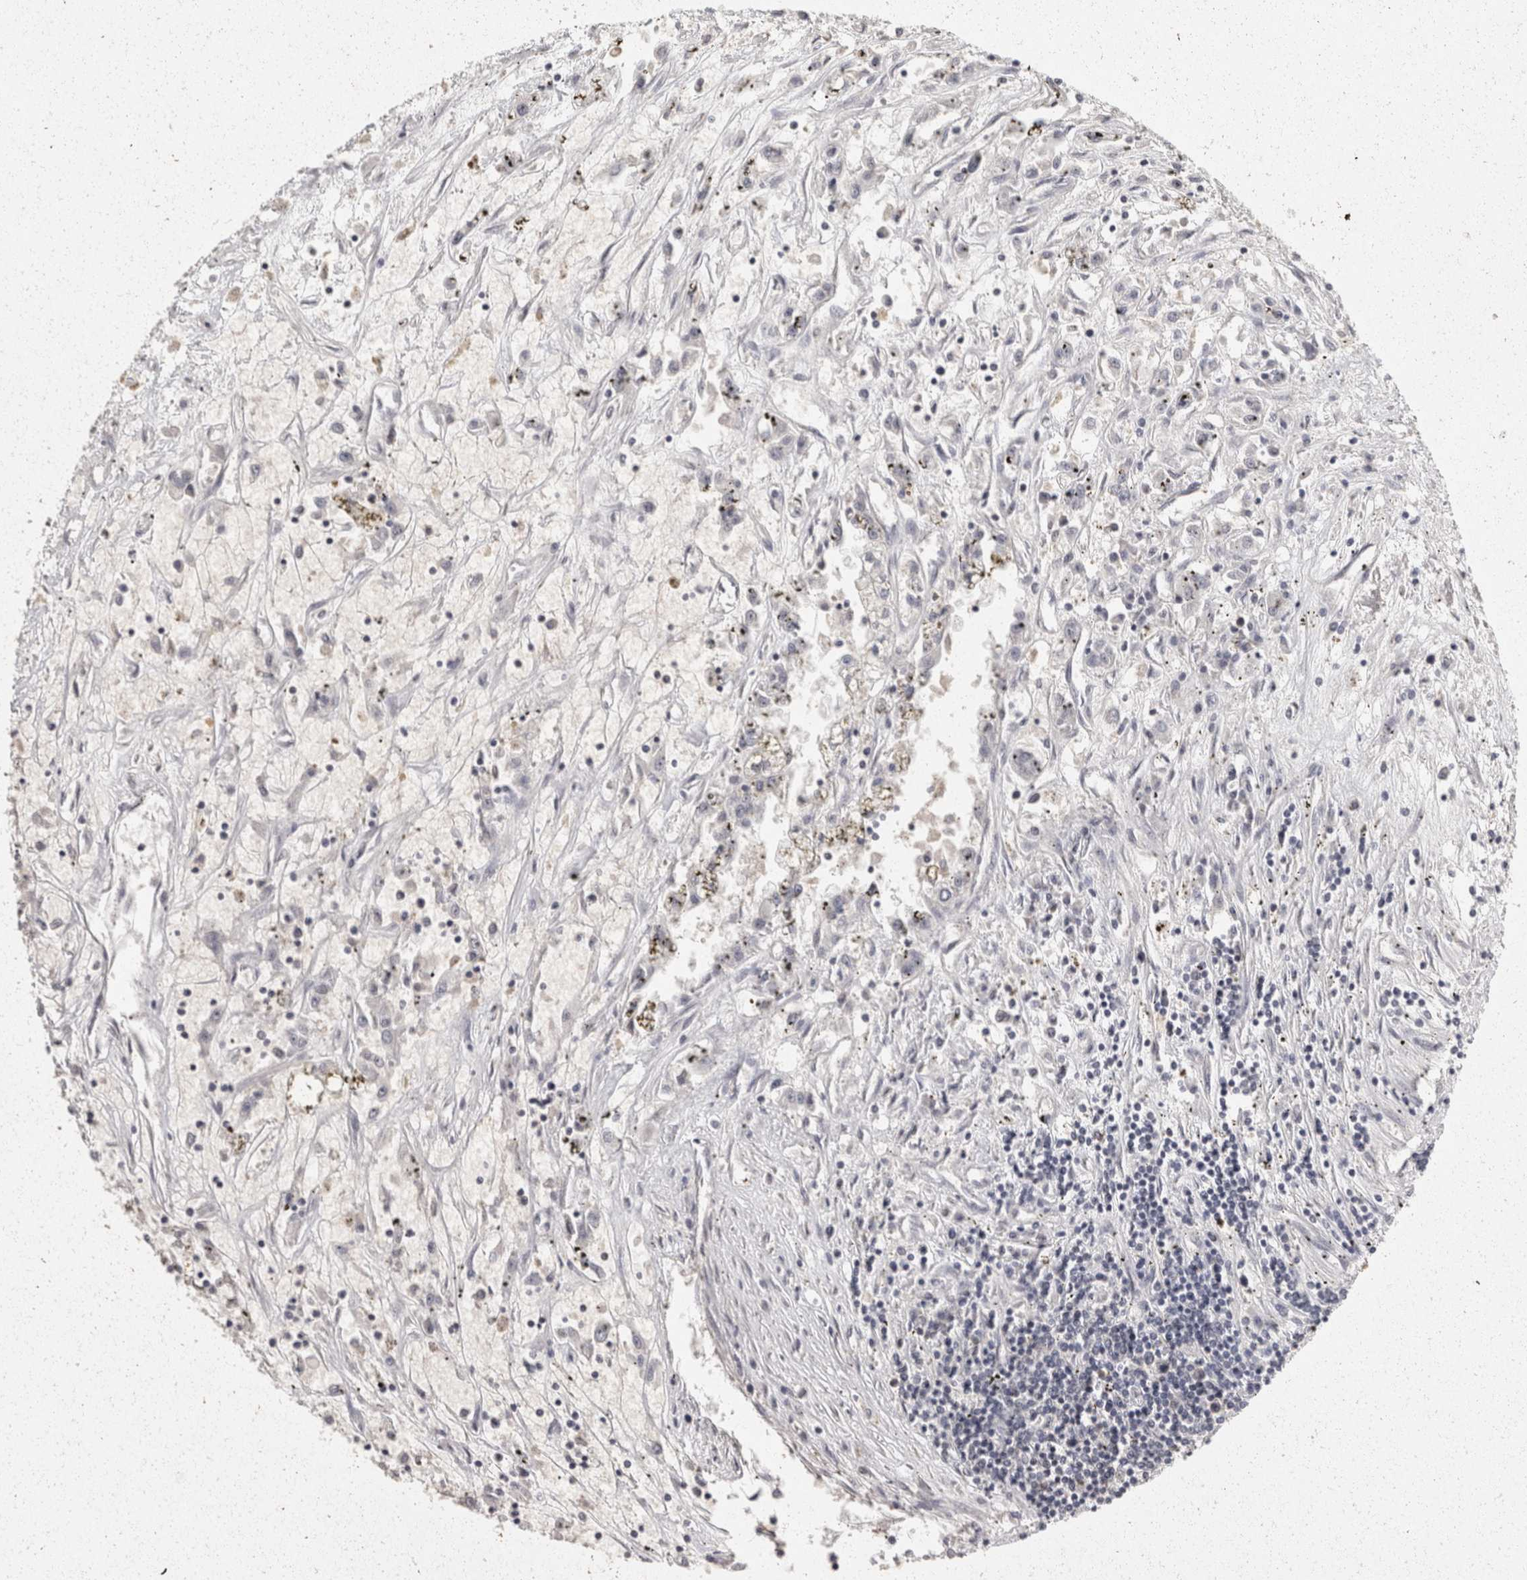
{"staining": {"intensity": "negative", "quantity": "none", "location": "none"}, "tissue": "renal cancer", "cell_type": "Tumor cells", "image_type": "cancer", "snomed": [{"axis": "morphology", "description": "Adenocarcinoma, NOS"}, {"axis": "topography", "description": "Kidney"}], "caption": "This photomicrograph is of renal cancer (adenocarcinoma) stained with immunohistochemistry (IHC) to label a protein in brown with the nuclei are counter-stained blue. There is no positivity in tumor cells.", "gene": "ACAT2", "patient": {"sex": "female", "age": 52}}